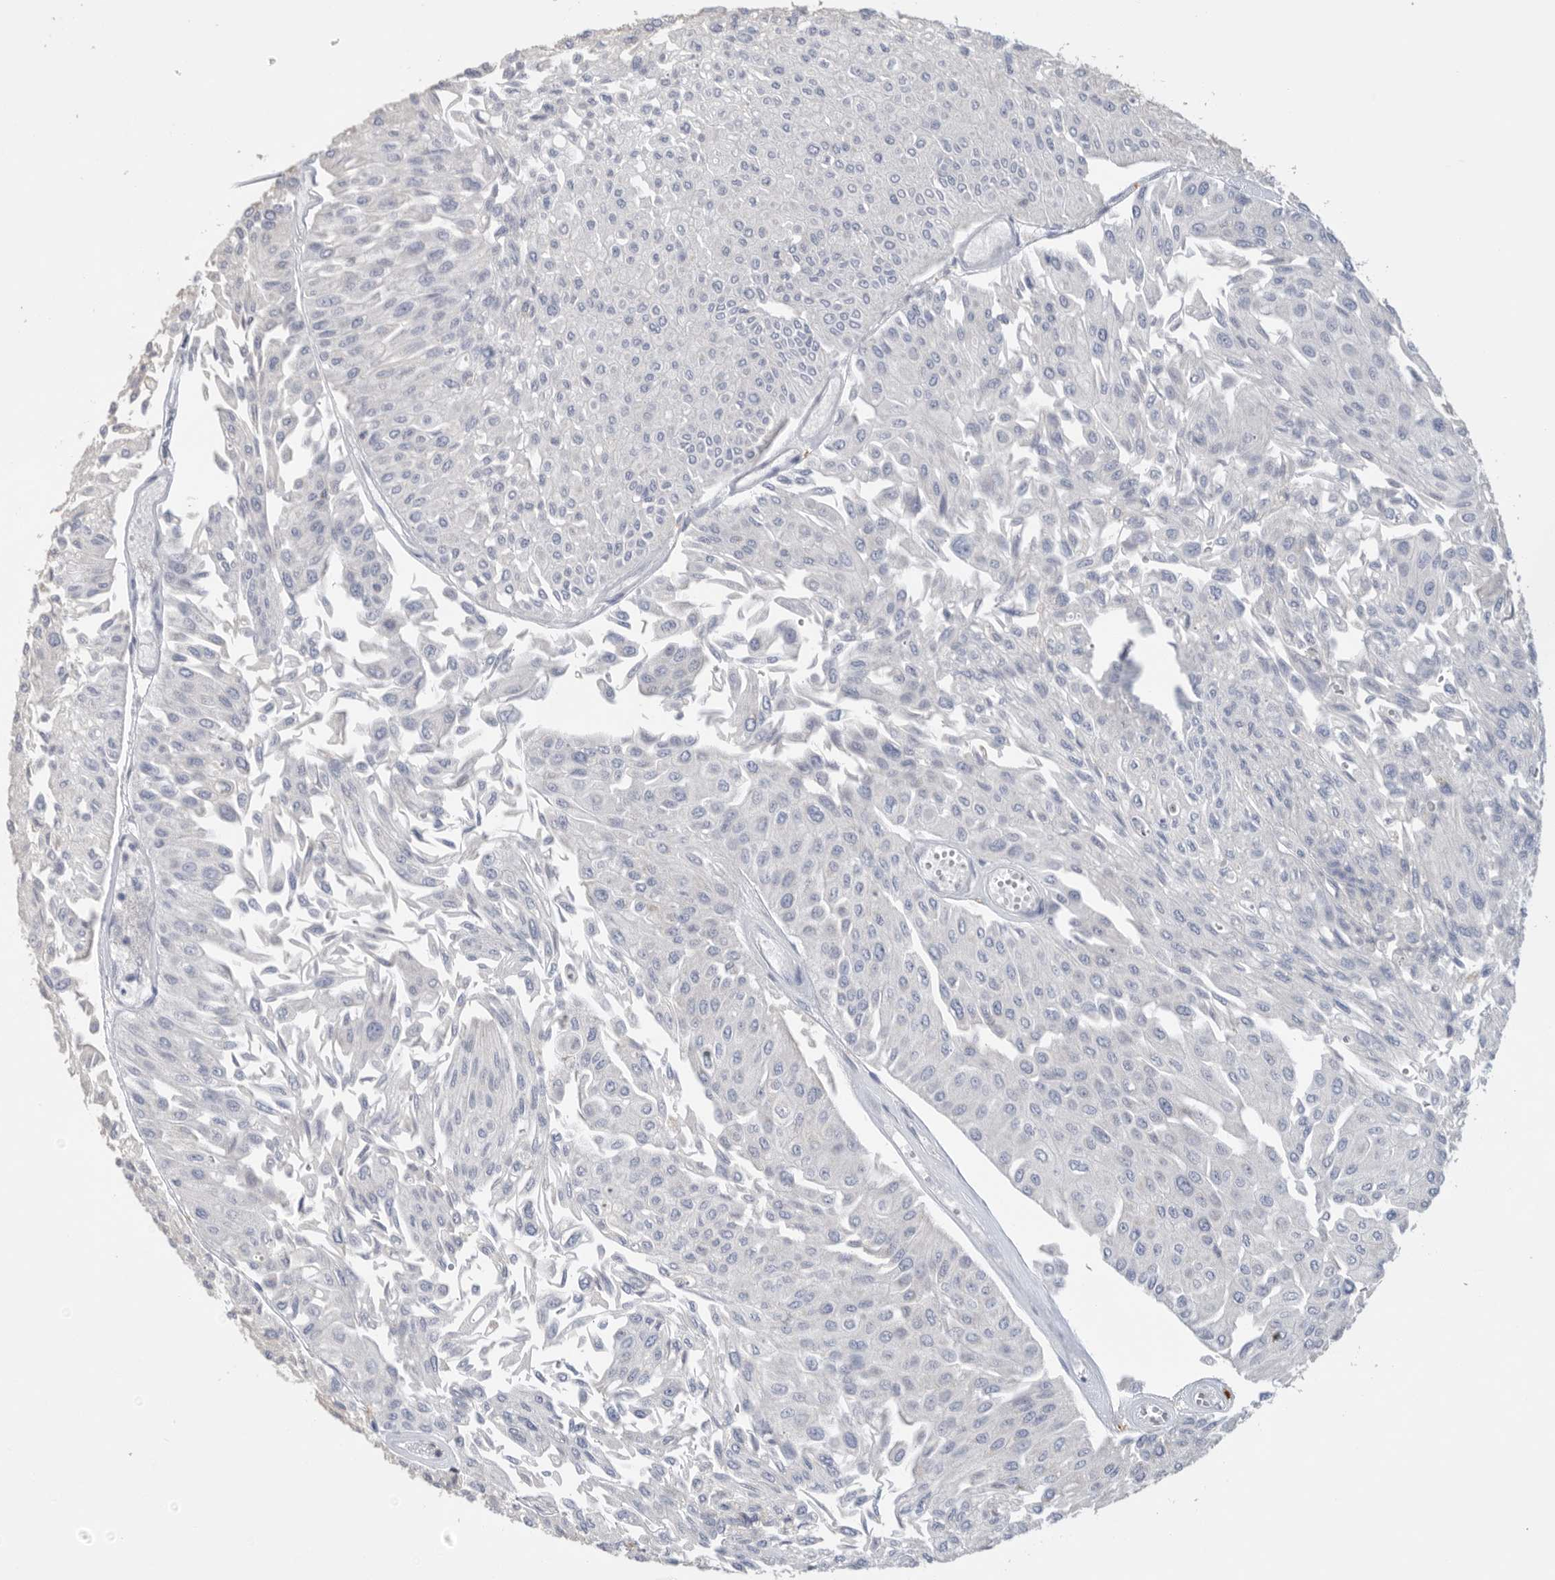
{"staining": {"intensity": "negative", "quantity": "none", "location": "none"}, "tissue": "urothelial cancer", "cell_type": "Tumor cells", "image_type": "cancer", "snomed": [{"axis": "morphology", "description": "Urothelial carcinoma, Low grade"}, {"axis": "topography", "description": "Urinary bladder"}], "caption": "IHC photomicrograph of urothelial cancer stained for a protein (brown), which exhibits no expression in tumor cells.", "gene": "GGH", "patient": {"sex": "male", "age": 67}}